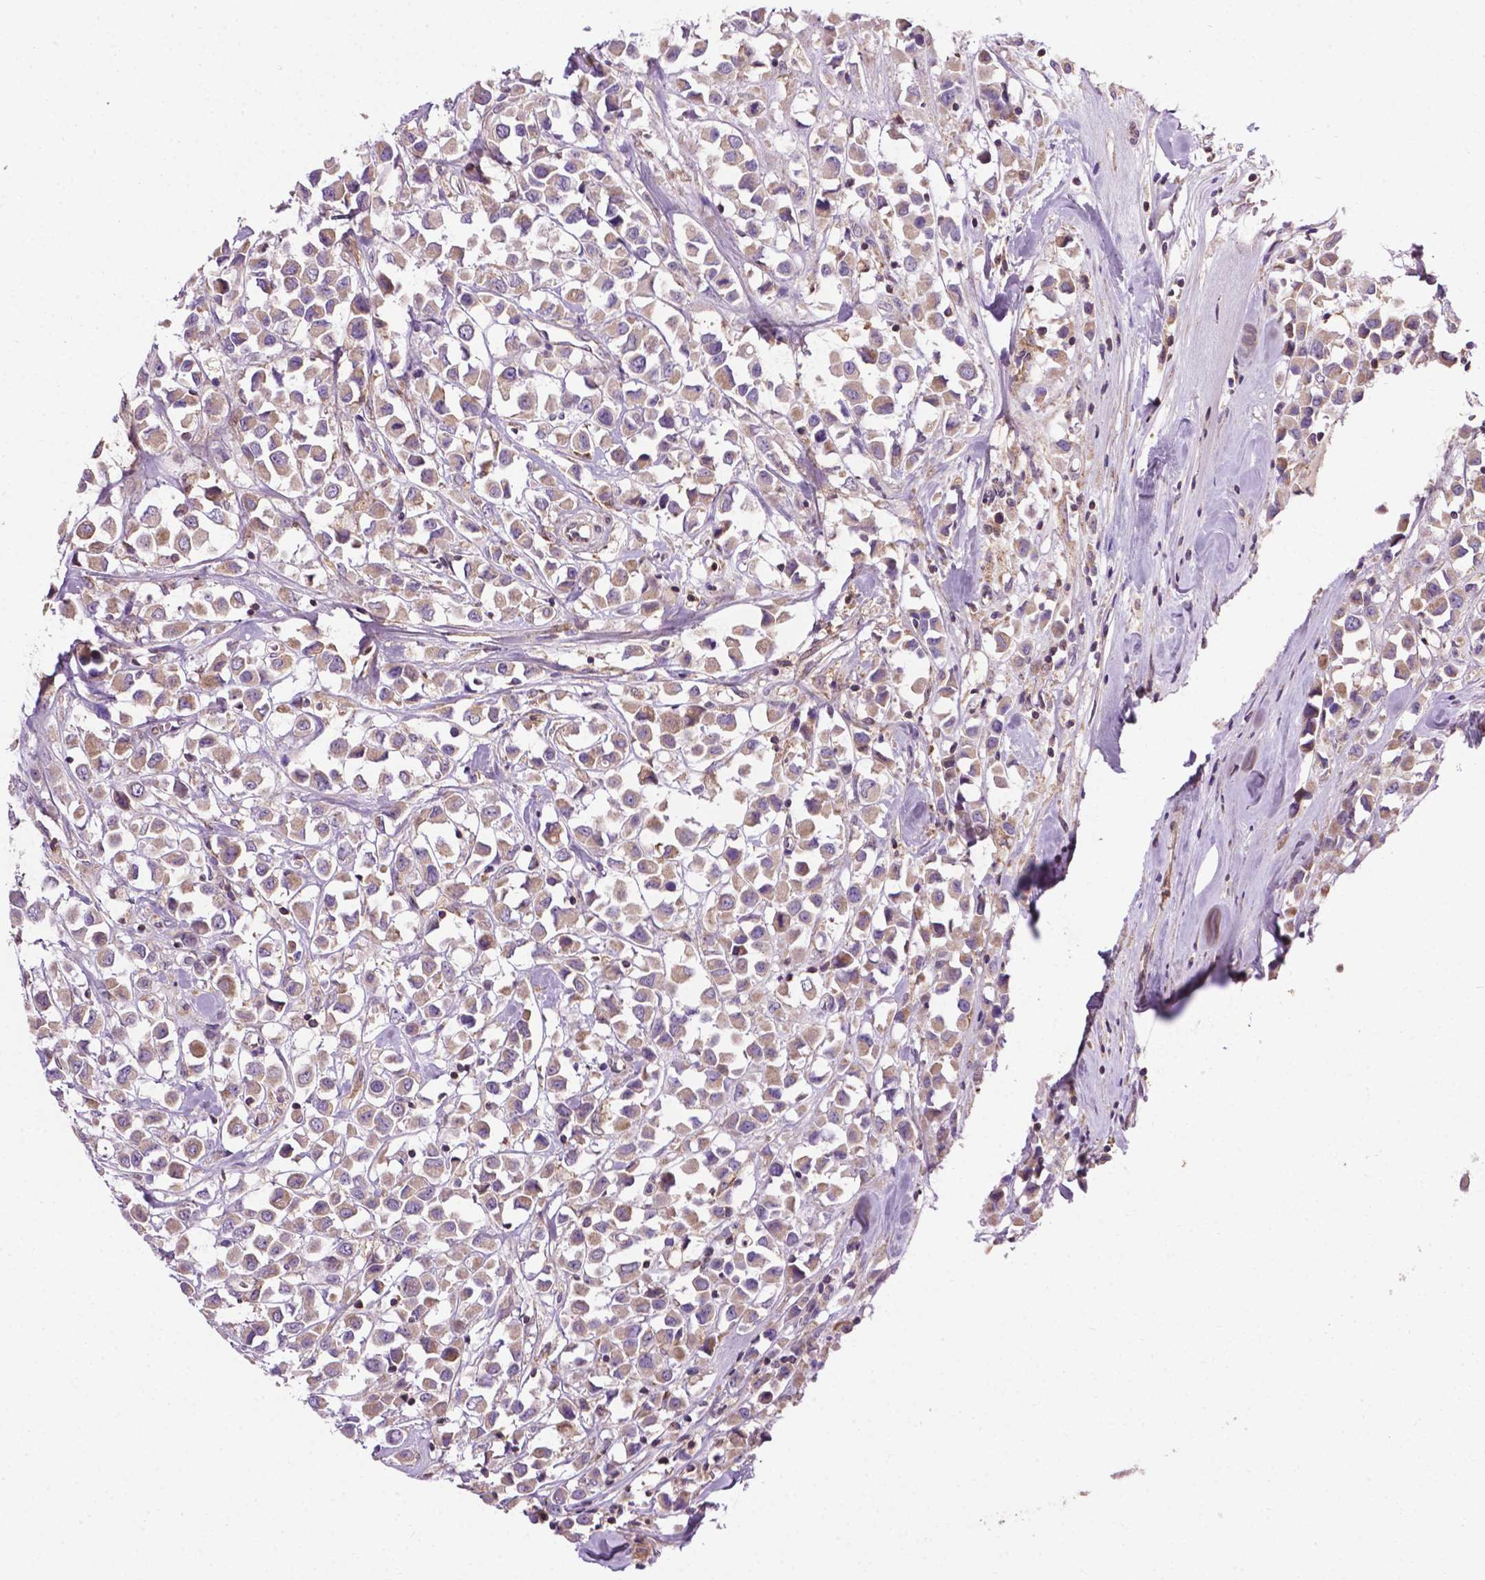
{"staining": {"intensity": "weak", "quantity": ">75%", "location": "cytoplasmic/membranous"}, "tissue": "breast cancer", "cell_type": "Tumor cells", "image_type": "cancer", "snomed": [{"axis": "morphology", "description": "Duct carcinoma"}, {"axis": "topography", "description": "Breast"}], "caption": "IHC (DAB (3,3'-diaminobenzidine)) staining of breast intraductal carcinoma exhibits weak cytoplasmic/membranous protein staining in approximately >75% of tumor cells.", "gene": "SPNS2", "patient": {"sex": "female", "age": 61}}